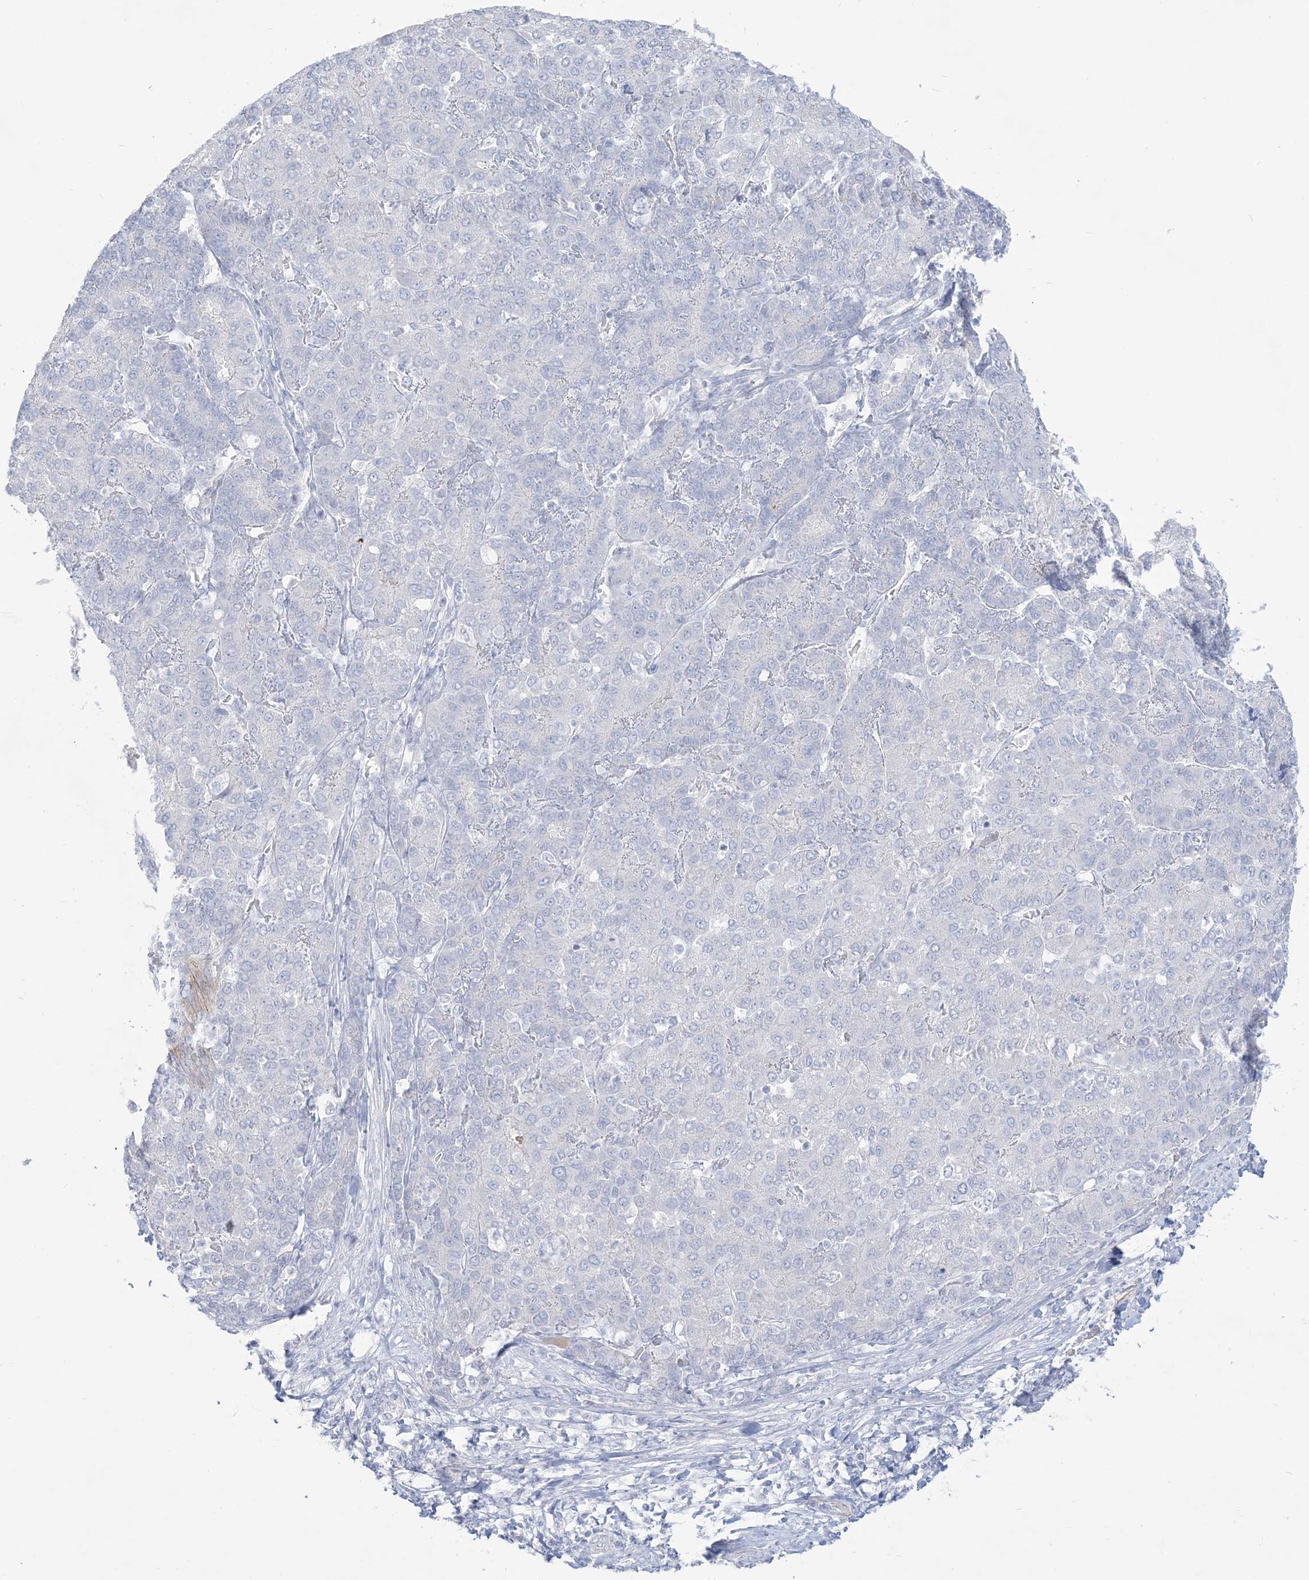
{"staining": {"intensity": "negative", "quantity": "none", "location": "none"}, "tissue": "liver cancer", "cell_type": "Tumor cells", "image_type": "cancer", "snomed": [{"axis": "morphology", "description": "Carcinoma, Hepatocellular, NOS"}, {"axis": "topography", "description": "Liver"}], "caption": "The histopathology image displays no staining of tumor cells in liver hepatocellular carcinoma.", "gene": "B3GNT7", "patient": {"sex": "male", "age": 65}}